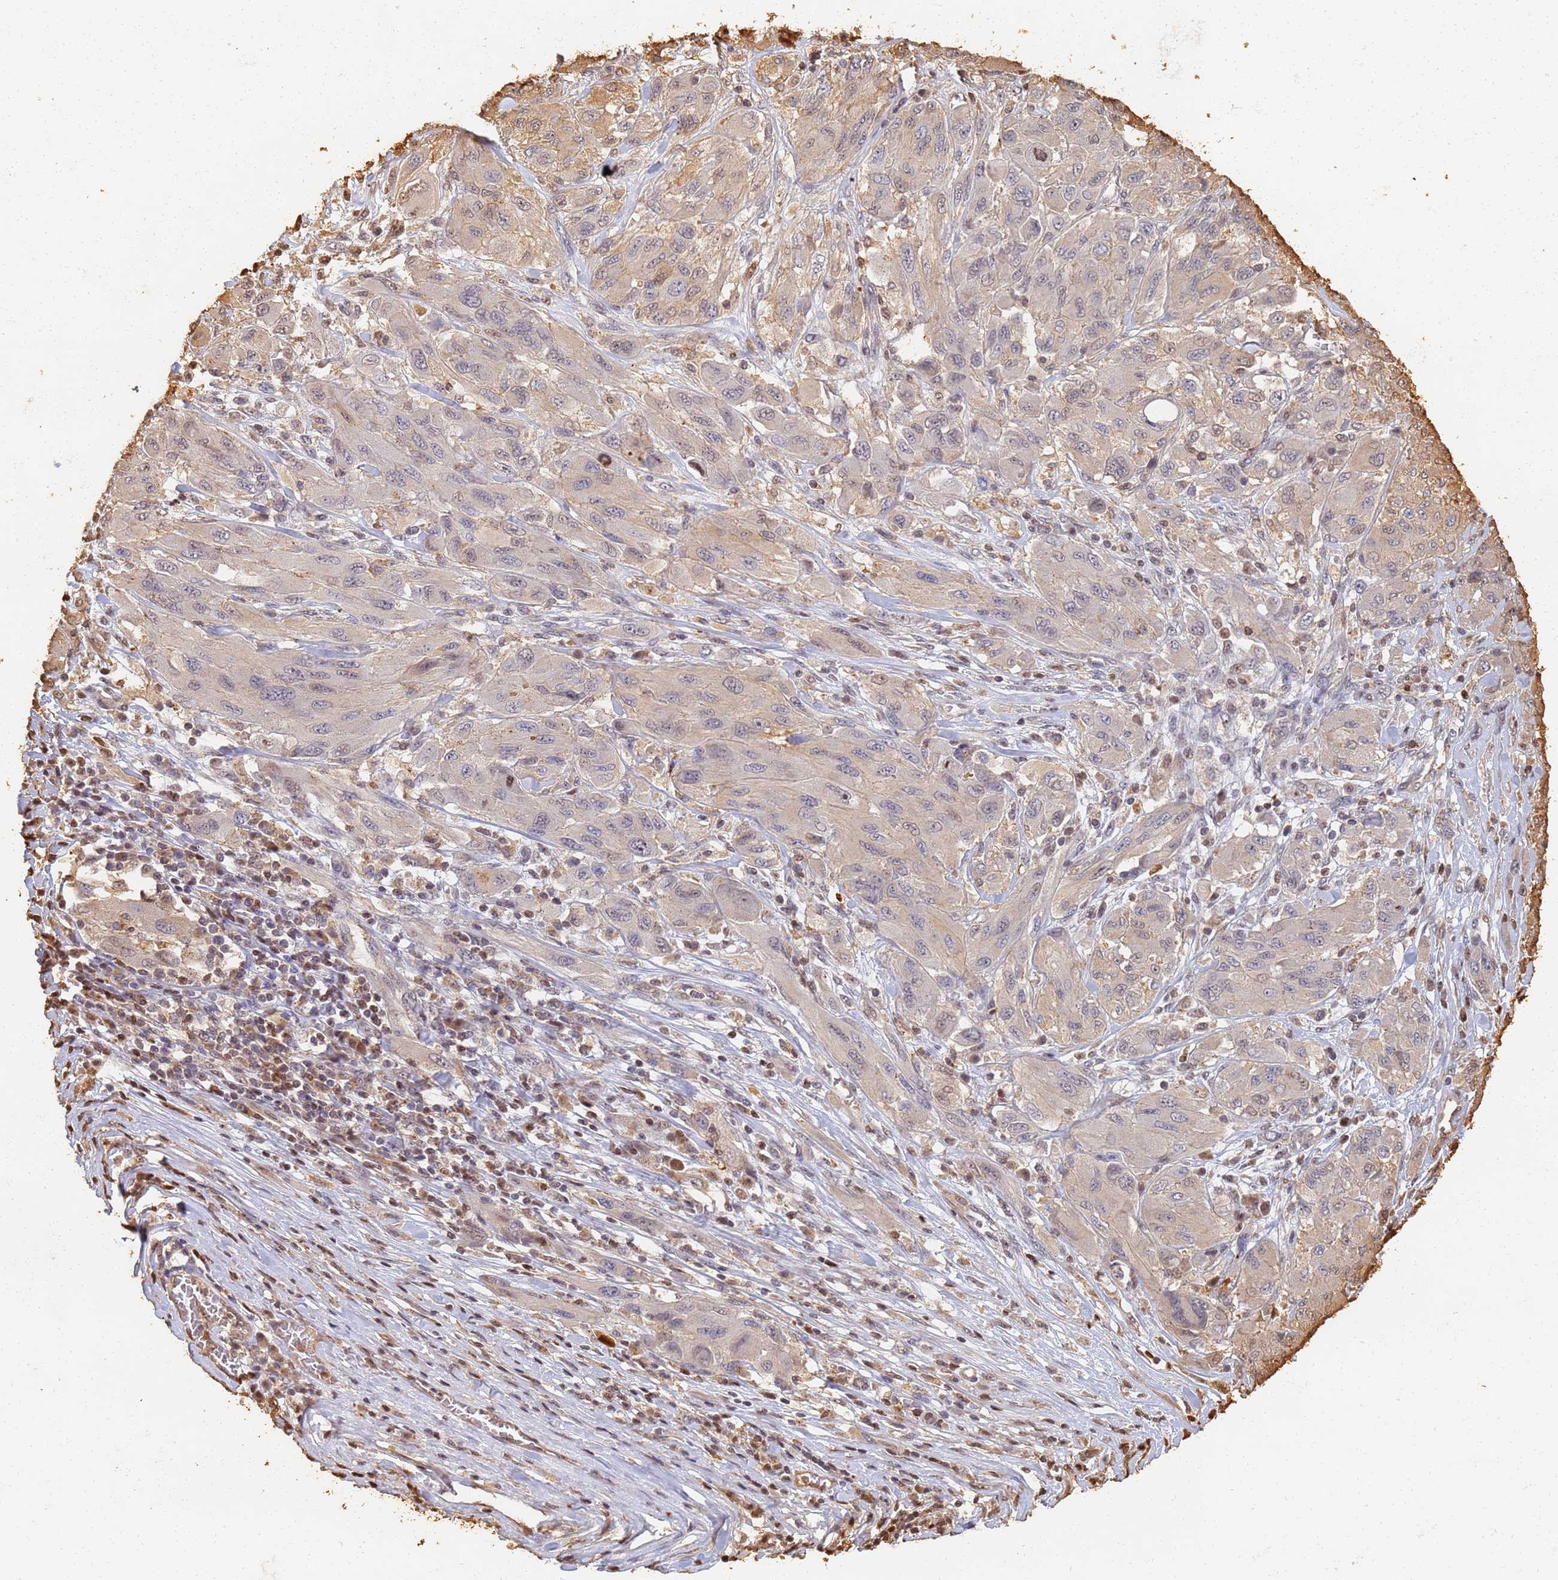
{"staining": {"intensity": "weak", "quantity": "25%-75%", "location": "cytoplasmic/membranous"}, "tissue": "melanoma", "cell_type": "Tumor cells", "image_type": "cancer", "snomed": [{"axis": "morphology", "description": "Malignant melanoma, NOS"}, {"axis": "topography", "description": "Skin"}], "caption": "Immunohistochemical staining of malignant melanoma demonstrates low levels of weak cytoplasmic/membranous protein staining in about 25%-75% of tumor cells. (DAB (3,3'-diaminobenzidine) IHC, brown staining for protein, blue staining for nuclei).", "gene": "JAK2", "patient": {"sex": "female", "age": 91}}